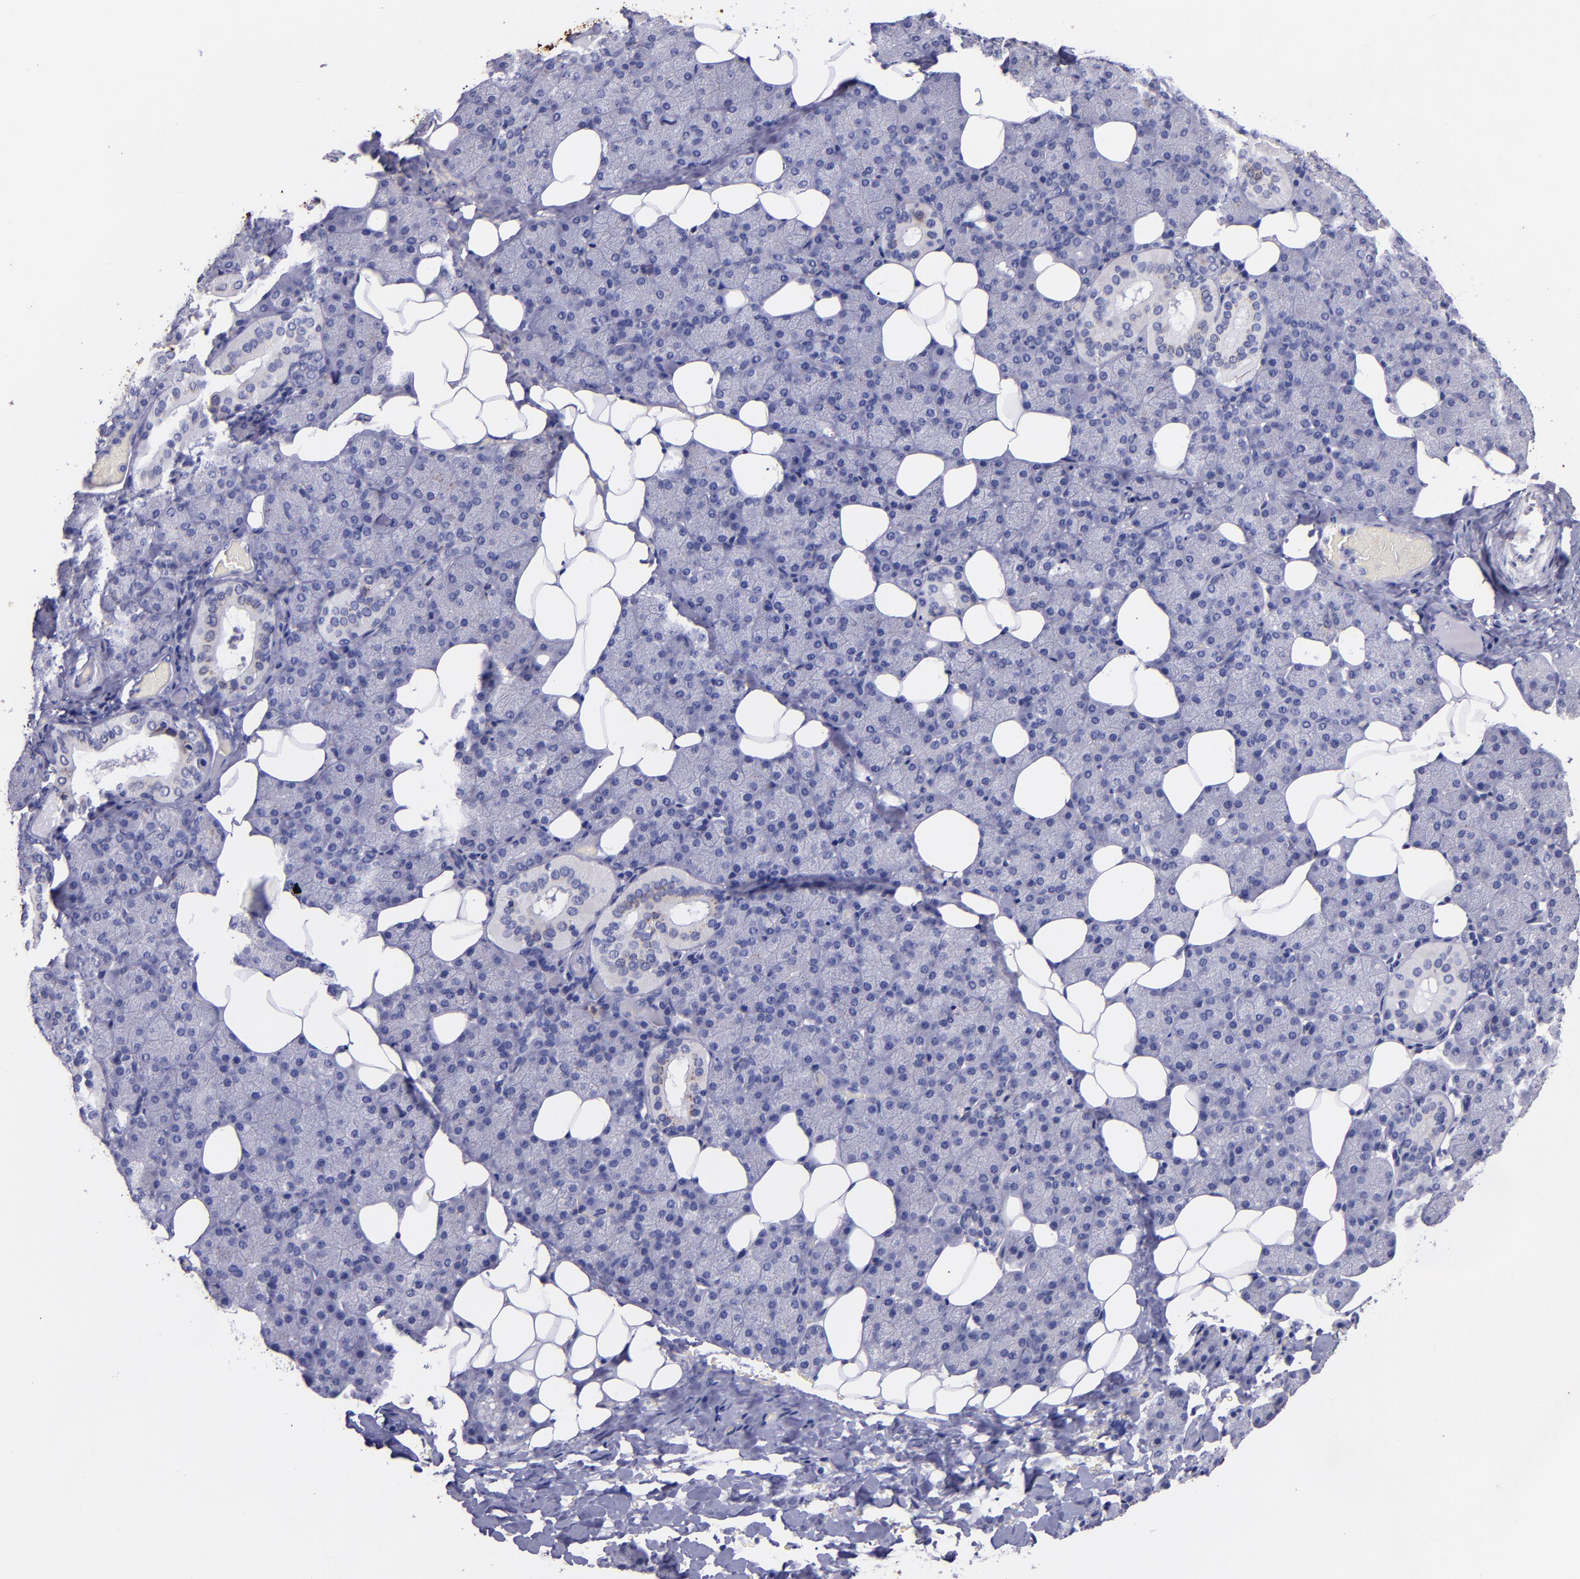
{"staining": {"intensity": "negative", "quantity": "none", "location": "none"}, "tissue": "salivary gland", "cell_type": "Glandular cells", "image_type": "normal", "snomed": [{"axis": "morphology", "description": "Normal tissue, NOS"}, {"axis": "topography", "description": "Lymph node"}, {"axis": "topography", "description": "Salivary gland"}], "caption": "This is an IHC micrograph of unremarkable salivary gland. There is no staining in glandular cells.", "gene": "IVL", "patient": {"sex": "male", "age": 8}}